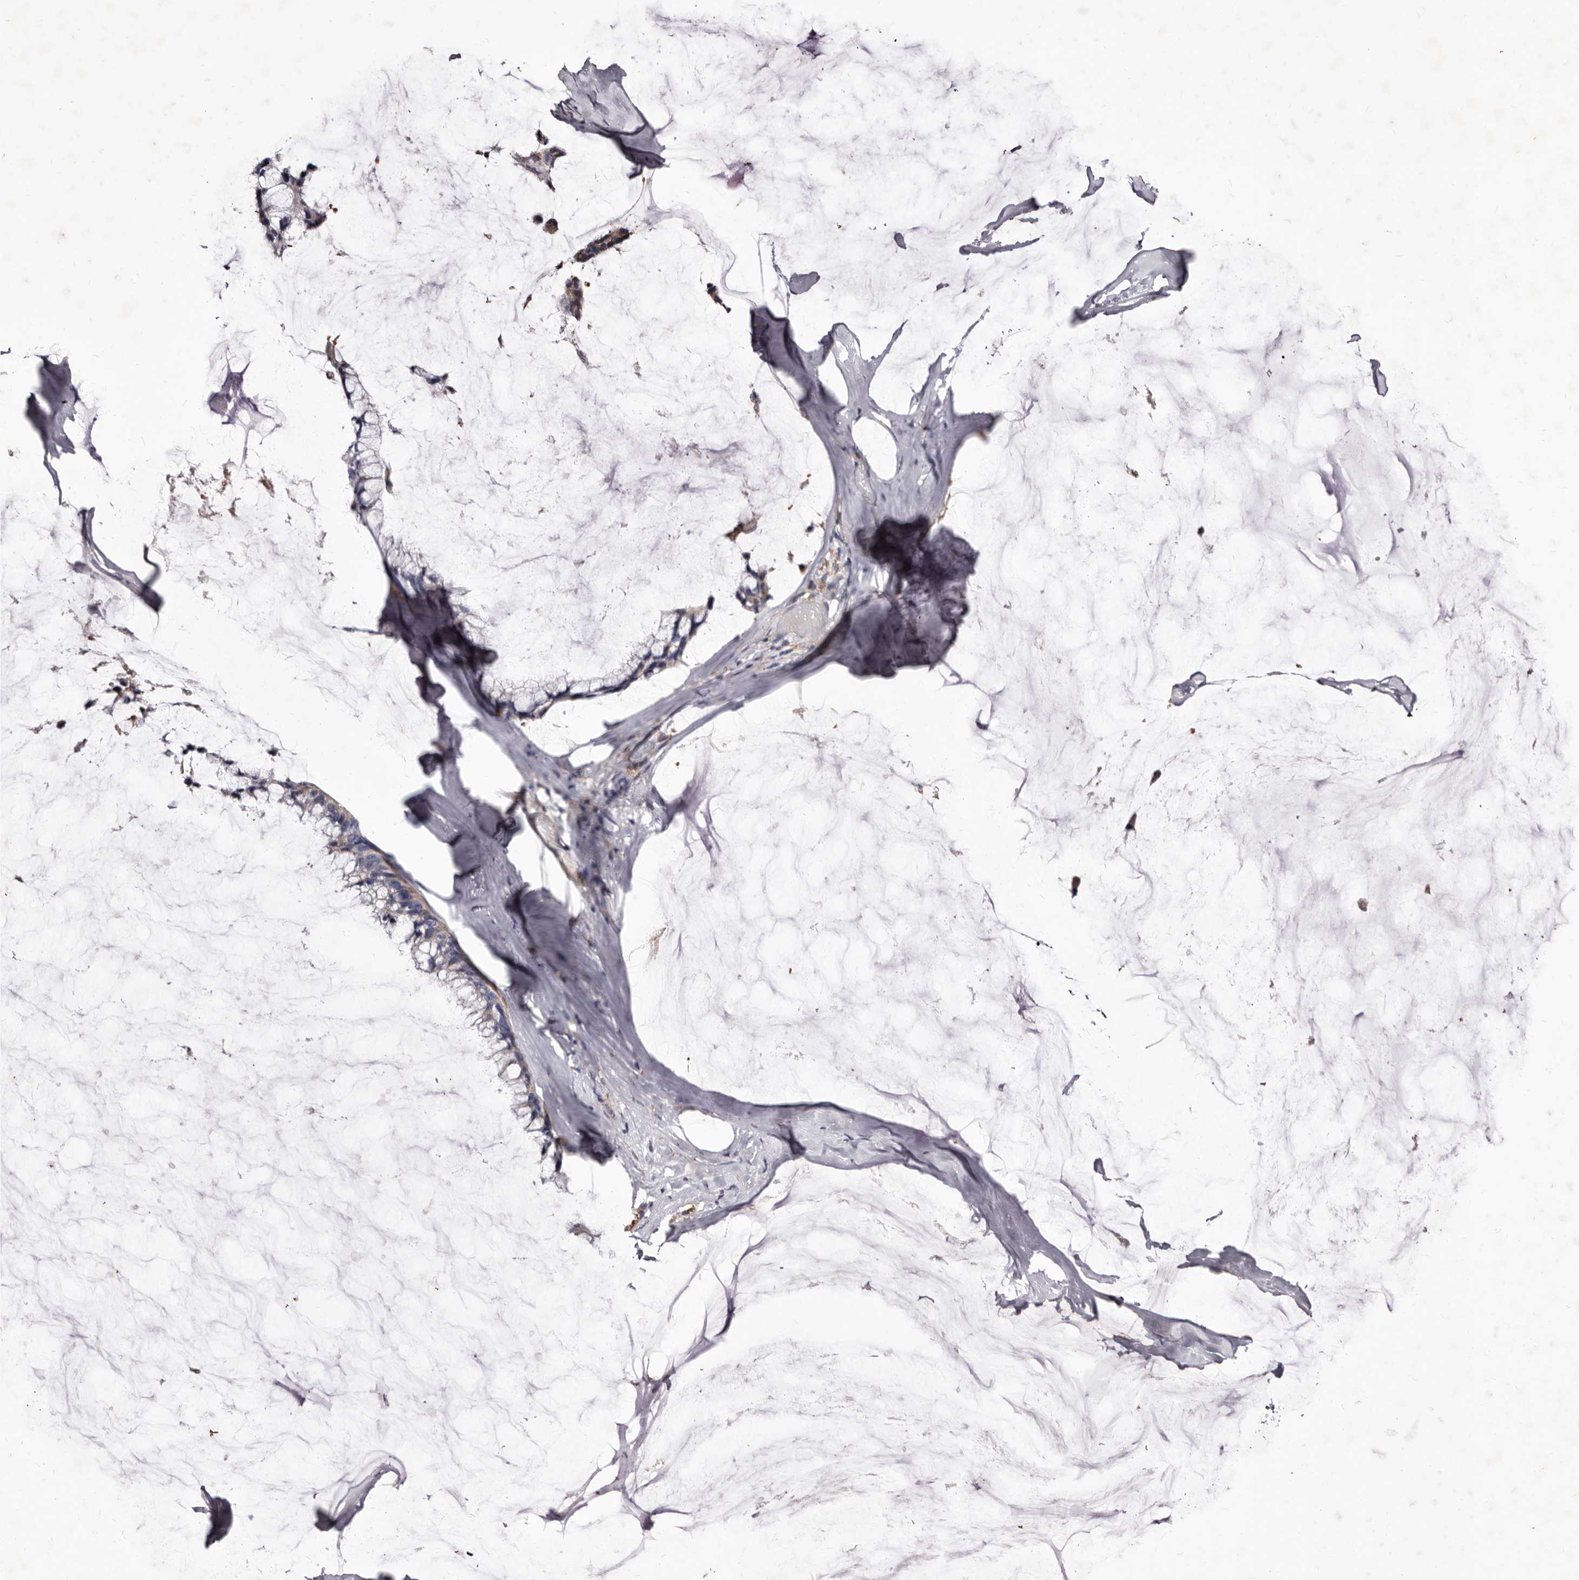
{"staining": {"intensity": "negative", "quantity": "none", "location": "none"}, "tissue": "ovarian cancer", "cell_type": "Tumor cells", "image_type": "cancer", "snomed": [{"axis": "morphology", "description": "Cystadenocarcinoma, mucinous, NOS"}, {"axis": "topography", "description": "Ovary"}], "caption": "Immunohistochemical staining of mucinous cystadenocarcinoma (ovarian) reveals no significant expression in tumor cells.", "gene": "AUNIP", "patient": {"sex": "female", "age": 39}}